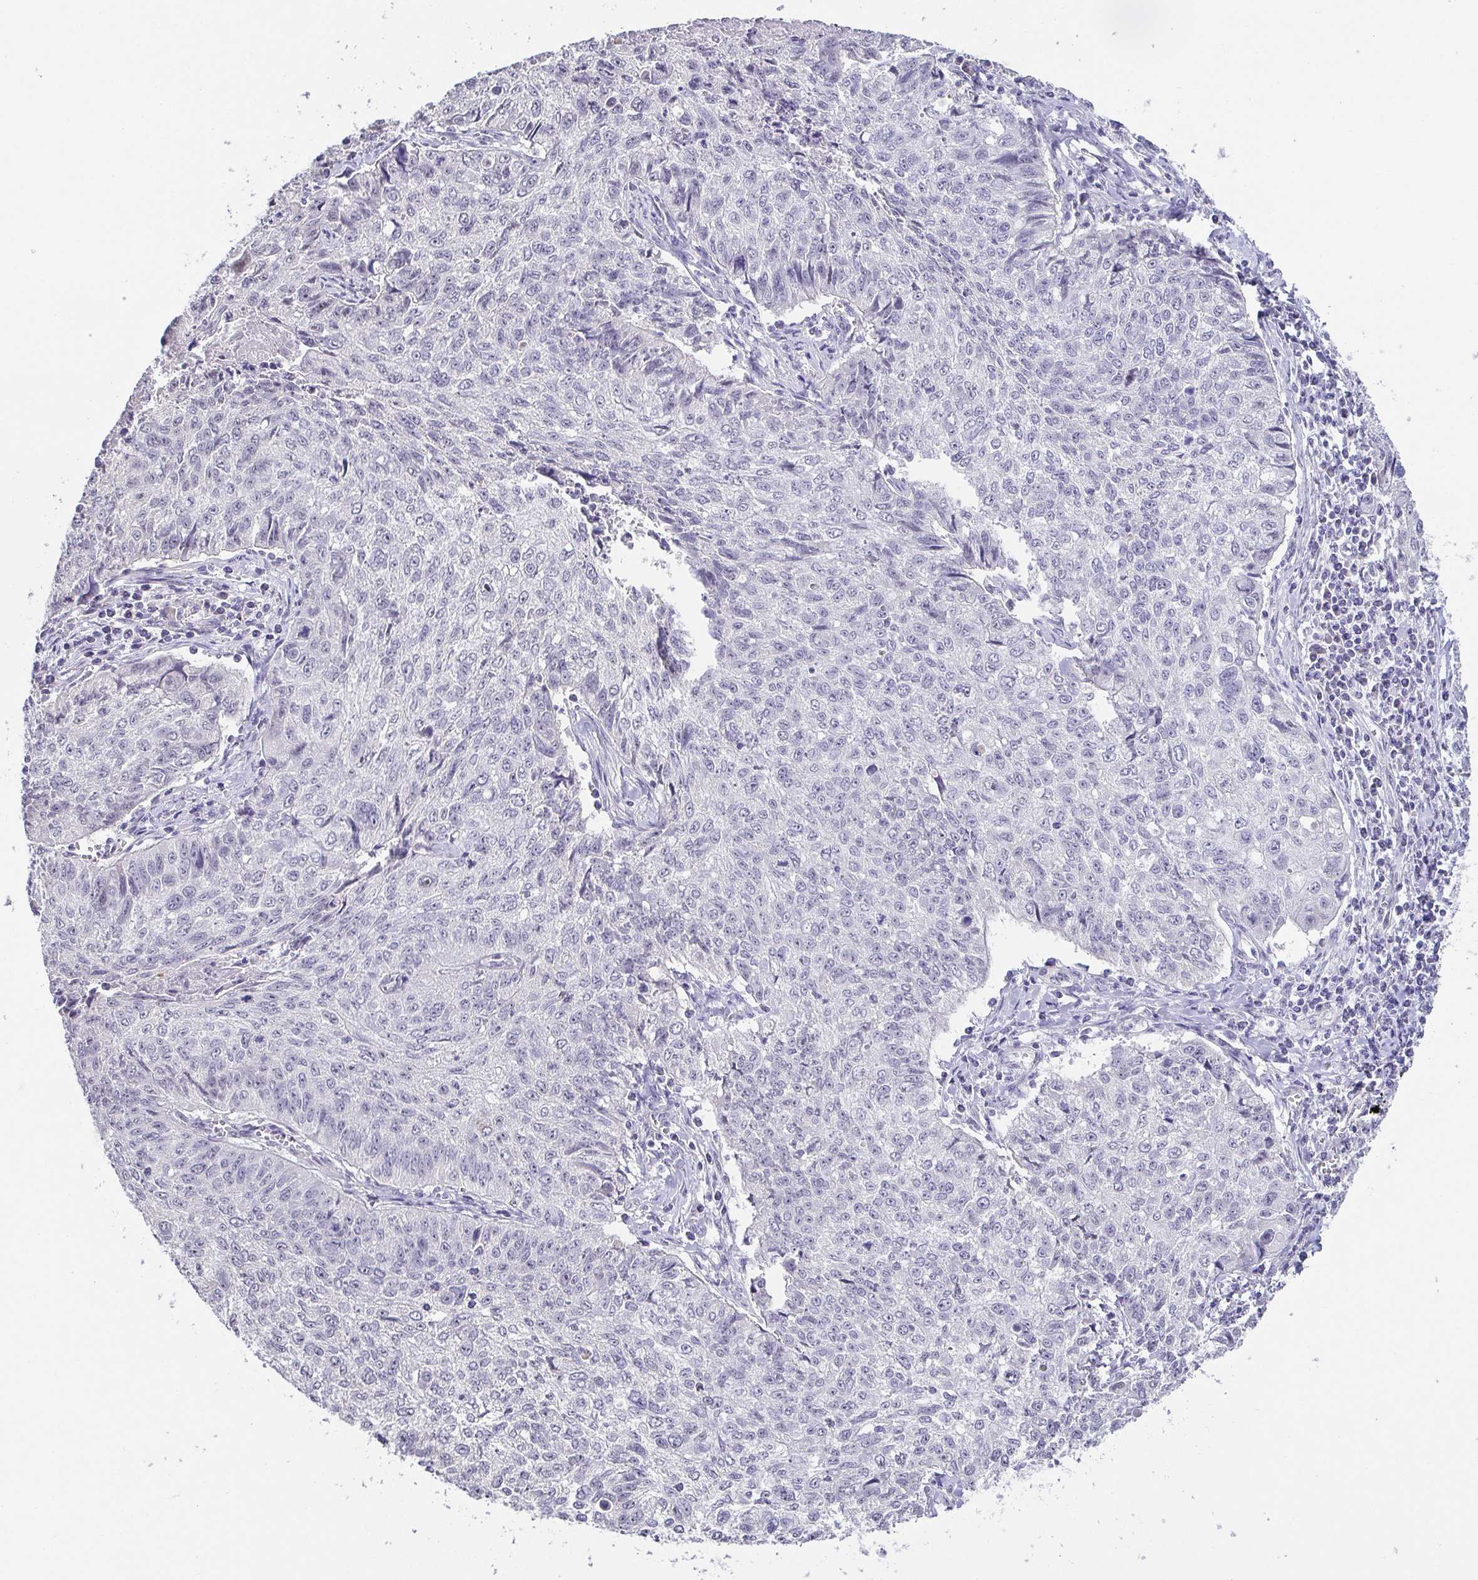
{"staining": {"intensity": "negative", "quantity": "none", "location": "none"}, "tissue": "lung cancer", "cell_type": "Tumor cells", "image_type": "cancer", "snomed": [{"axis": "morphology", "description": "Normal morphology"}, {"axis": "morphology", "description": "Aneuploidy"}, {"axis": "morphology", "description": "Squamous cell carcinoma, NOS"}, {"axis": "topography", "description": "Lymph node"}, {"axis": "topography", "description": "Lung"}], "caption": "This is a micrograph of immunohistochemistry staining of lung cancer (aneuploidy), which shows no positivity in tumor cells.", "gene": "NEFH", "patient": {"sex": "female", "age": 76}}